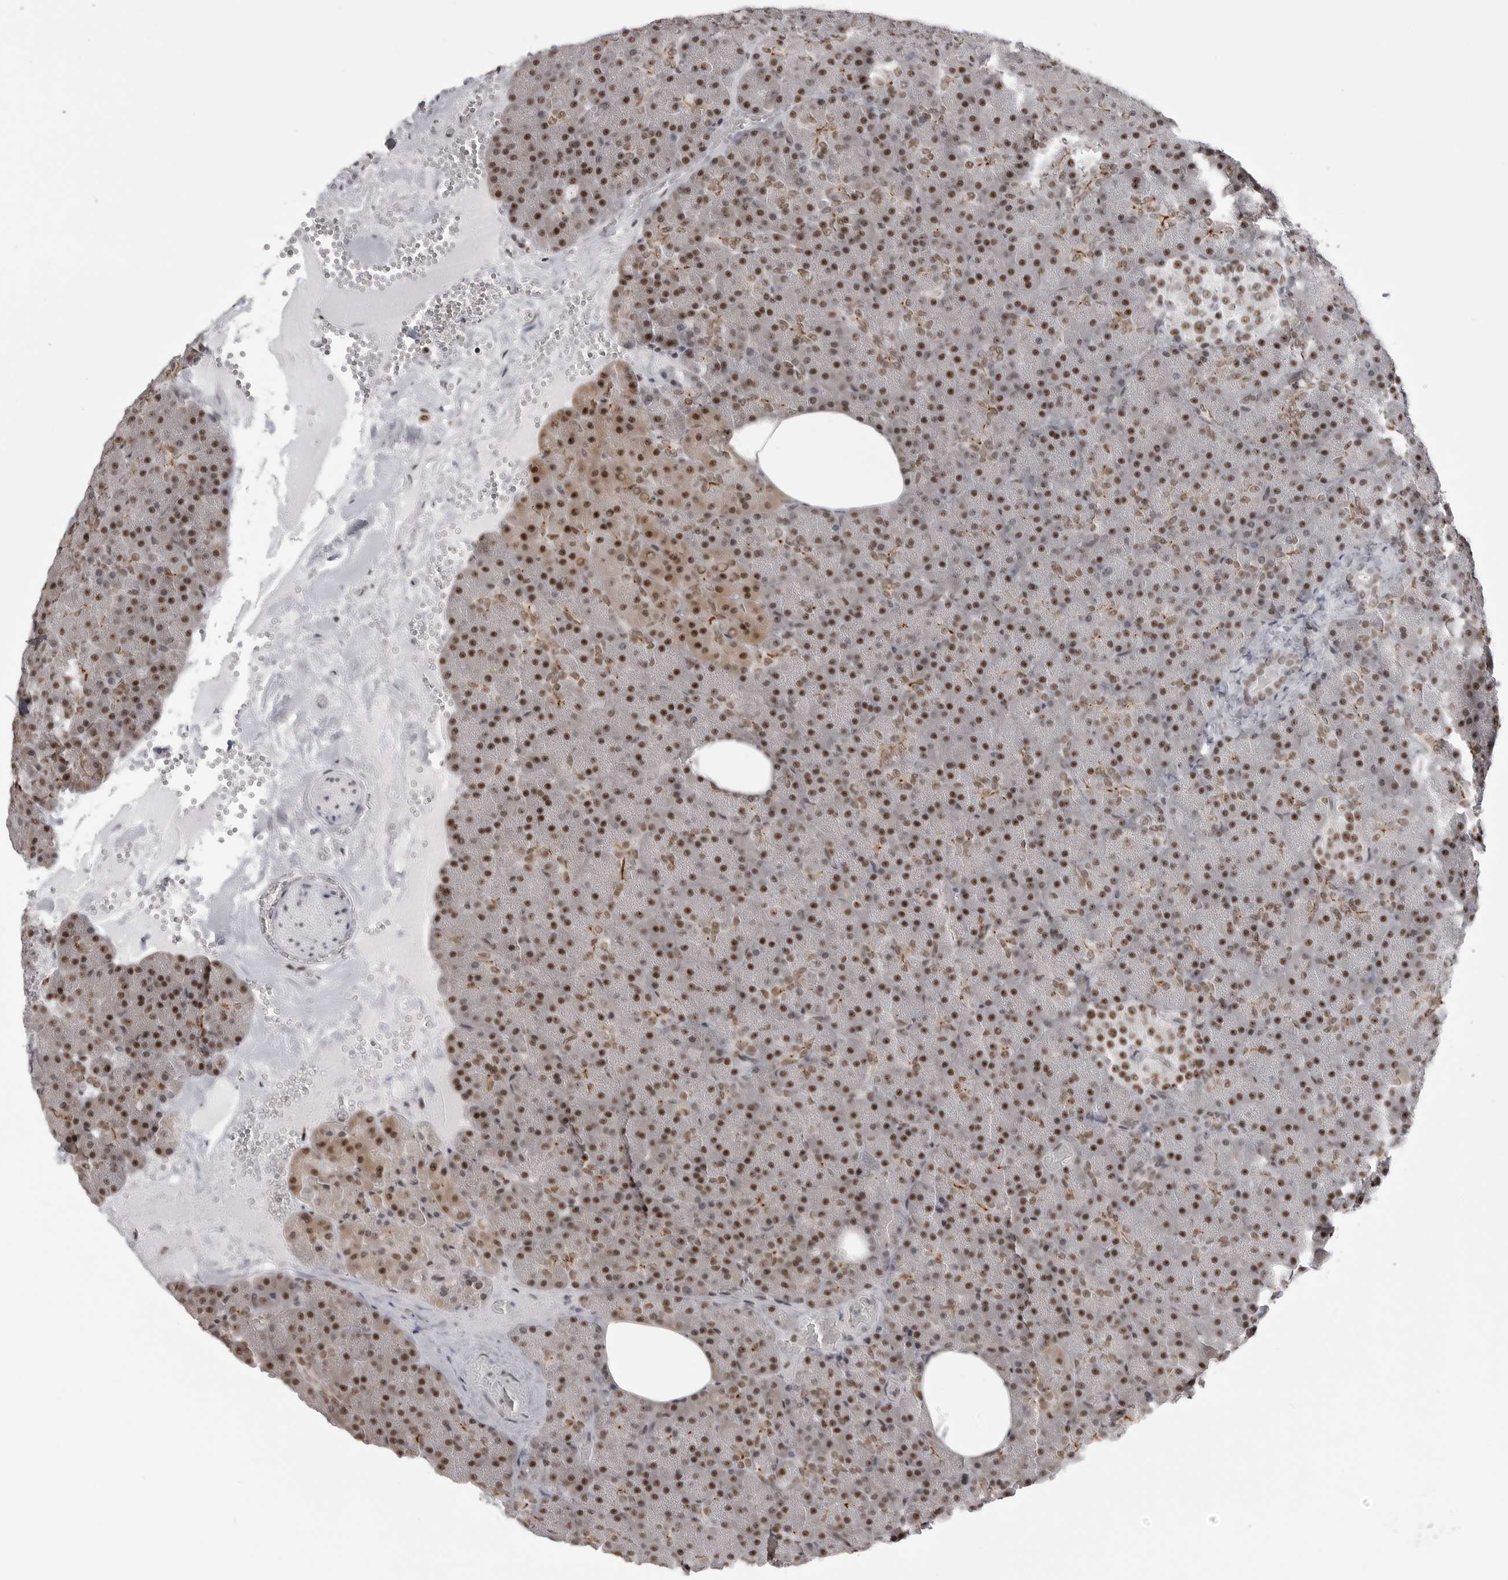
{"staining": {"intensity": "strong", "quantity": "25%-75%", "location": "nuclear"}, "tissue": "pancreas", "cell_type": "Exocrine glandular cells", "image_type": "normal", "snomed": [{"axis": "morphology", "description": "Normal tissue, NOS"}, {"axis": "morphology", "description": "Carcinoid, malignant, NOS"}, {"axis": "topography", "description": "Pancreas"}], "caption": "Exocrine glandular cells show high levels of strong nuclear staining in about 25%-75% of cells in benign human pancreas. (brown staining indicates protein expression, while blue staining denotes nuclei).", "gene": "WRAP53", "patient": {"sex": "female", "age": 35}}